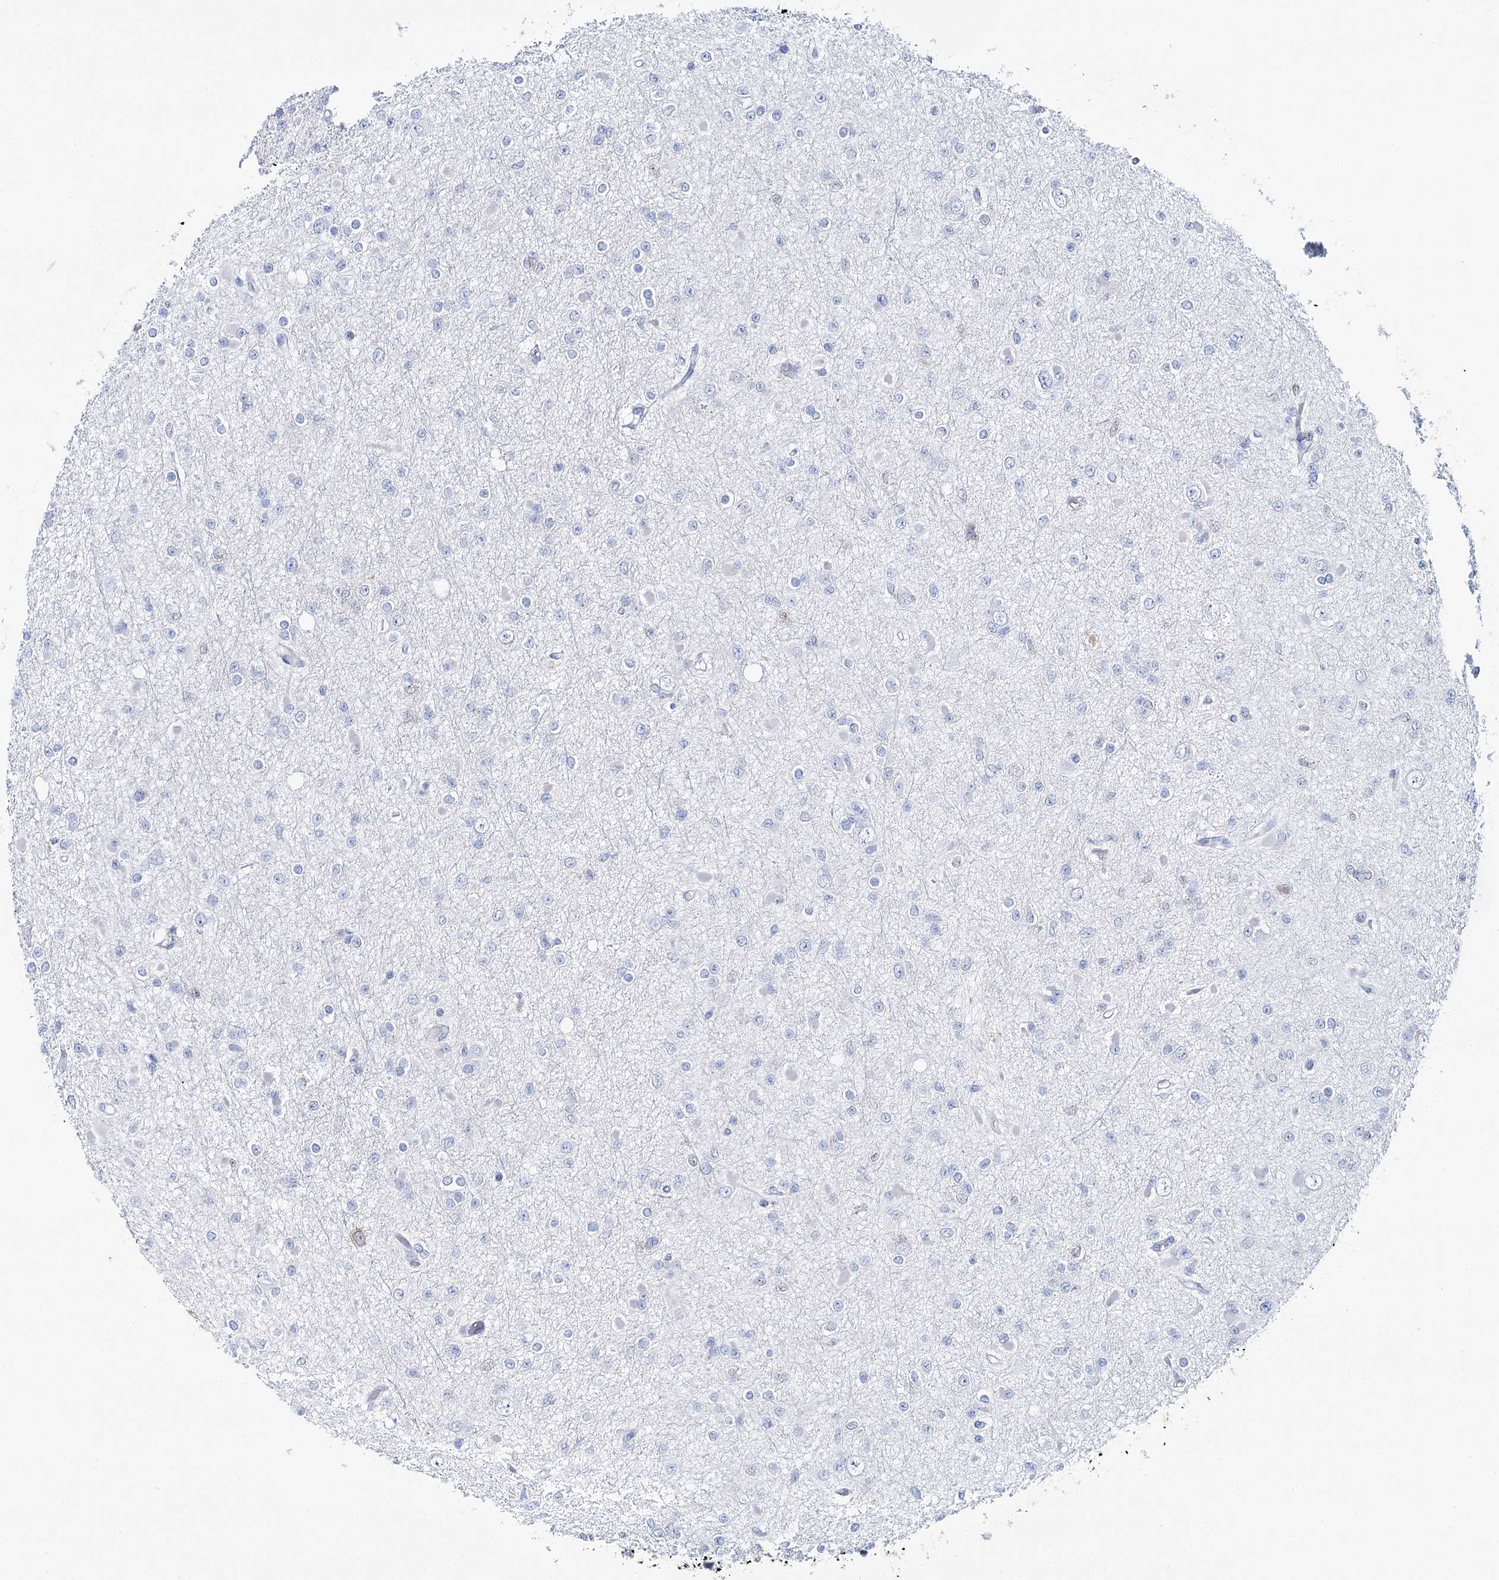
{"staining": {"intensity": "negative", "quantity": "none", "location": "none"}, "tissue": "glioma", "cell_type": "Tumor cells", "image_type": "cancer", "snomed": [{"axis": "morphology", "description": "Glioma, malignant, Low grade"}, {"axis": "topography", "description": "Brain"}], "caption": "A histopathology image of glioma stained for a protein shows no brown staining in tumor cells.", "gene": "UGDH", "patient": {"sex": "female", "age": 22}}